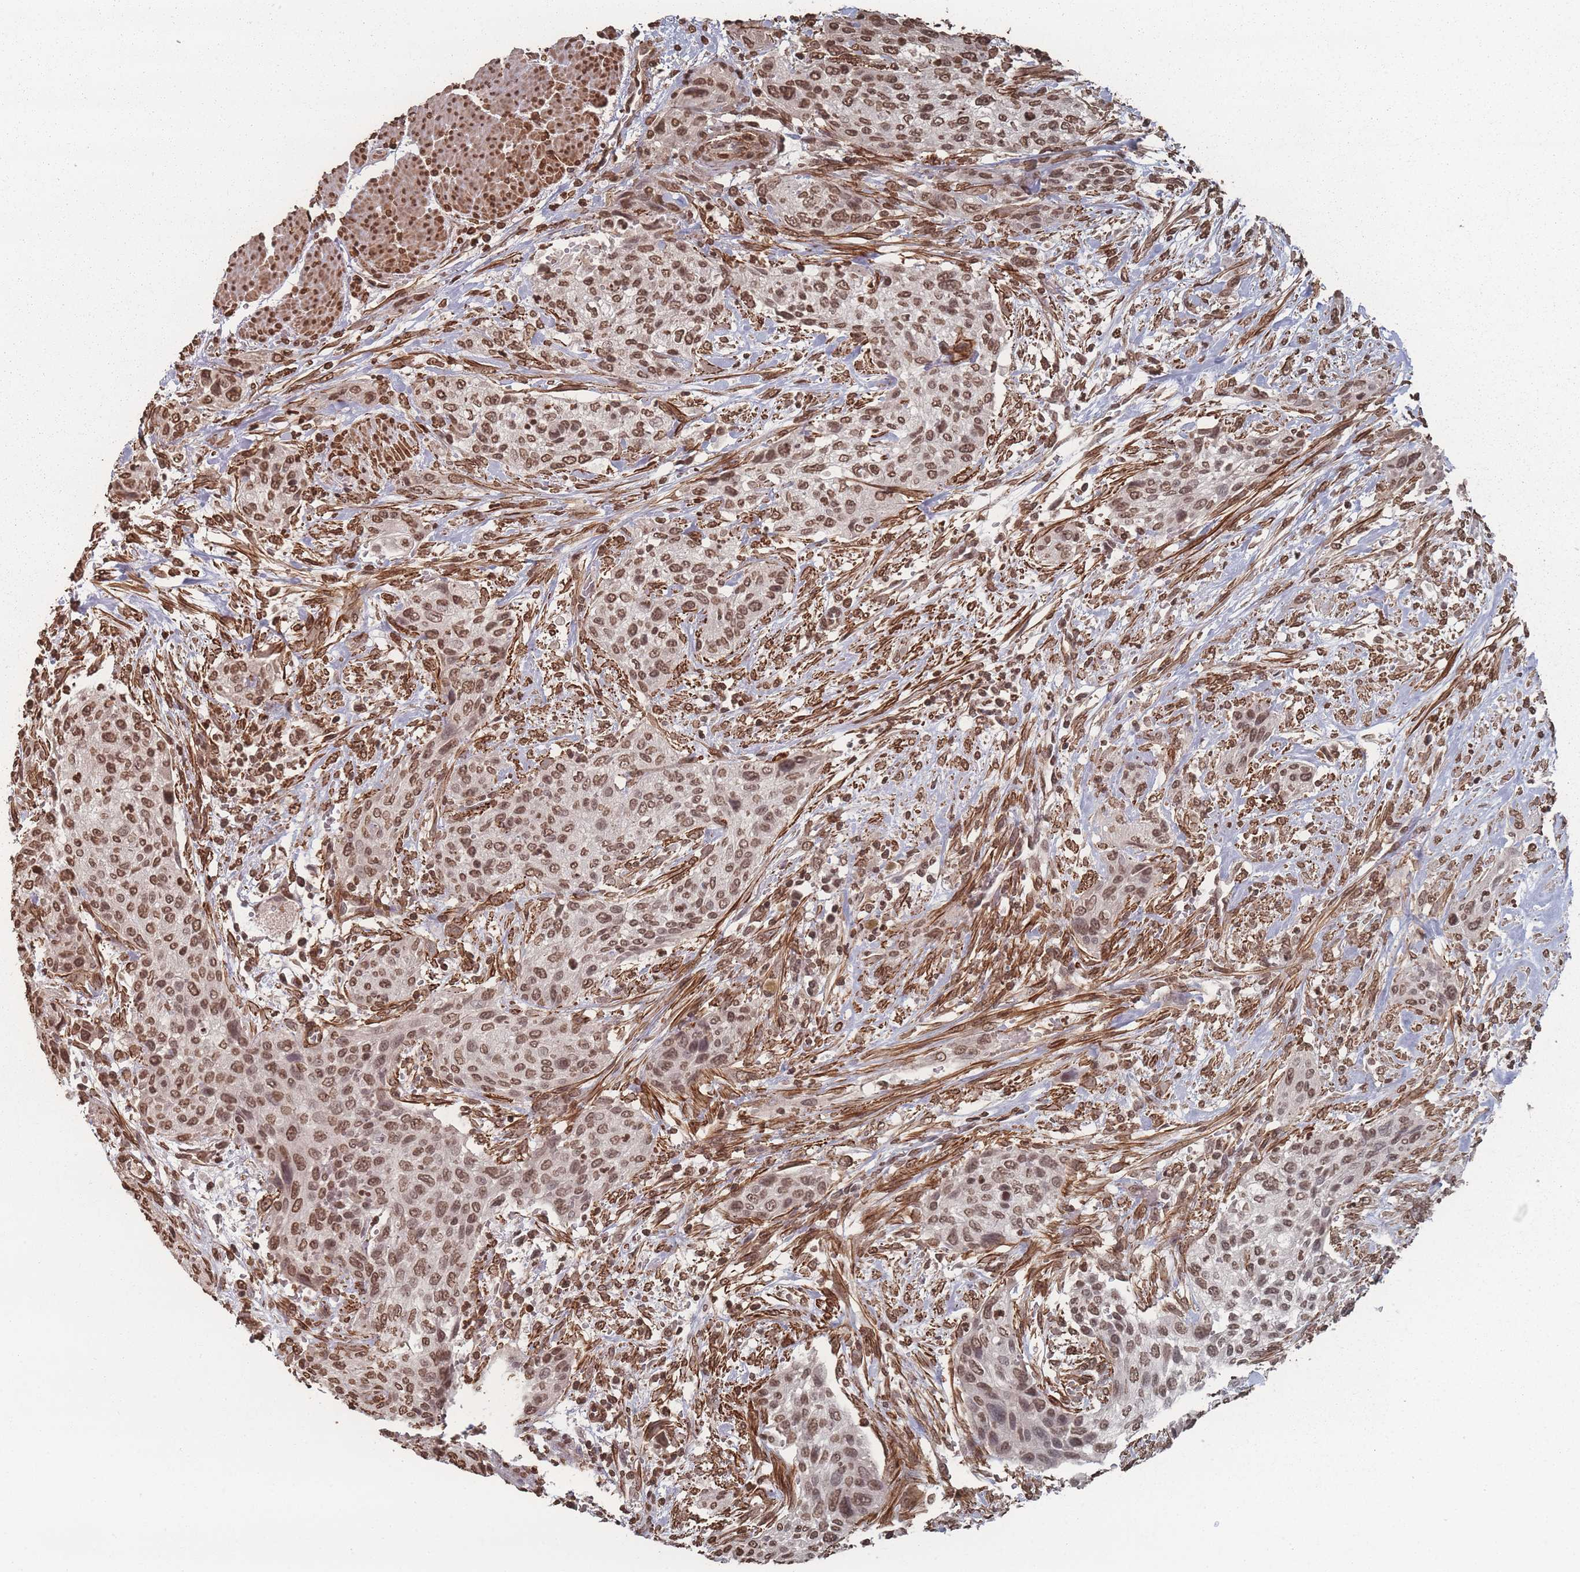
{"staining": {"intensity": "moderate", "quantity": ">75%", "location": "nuclear"}, "tissue": "urothelial cancer", "cell_type": "Tumor cells", "image_type": "cancer", "snomed": [{"axis": "morphology", "description": "Urothelial carcinoma, High grade"}, {"axis": "topography", "description": "Urinary bladder"}], "caption": "Immunohistochemistry of urothelial cancer shows medium levels of moderate nuclear staining in about >75% of tumor cells. Immunohistochemistry (ihc) stains the protein of interest in brown and the nuclei are stained blue.", "gene": "PLEKHG5", "patient": {"sex": "male", "age": 35}}